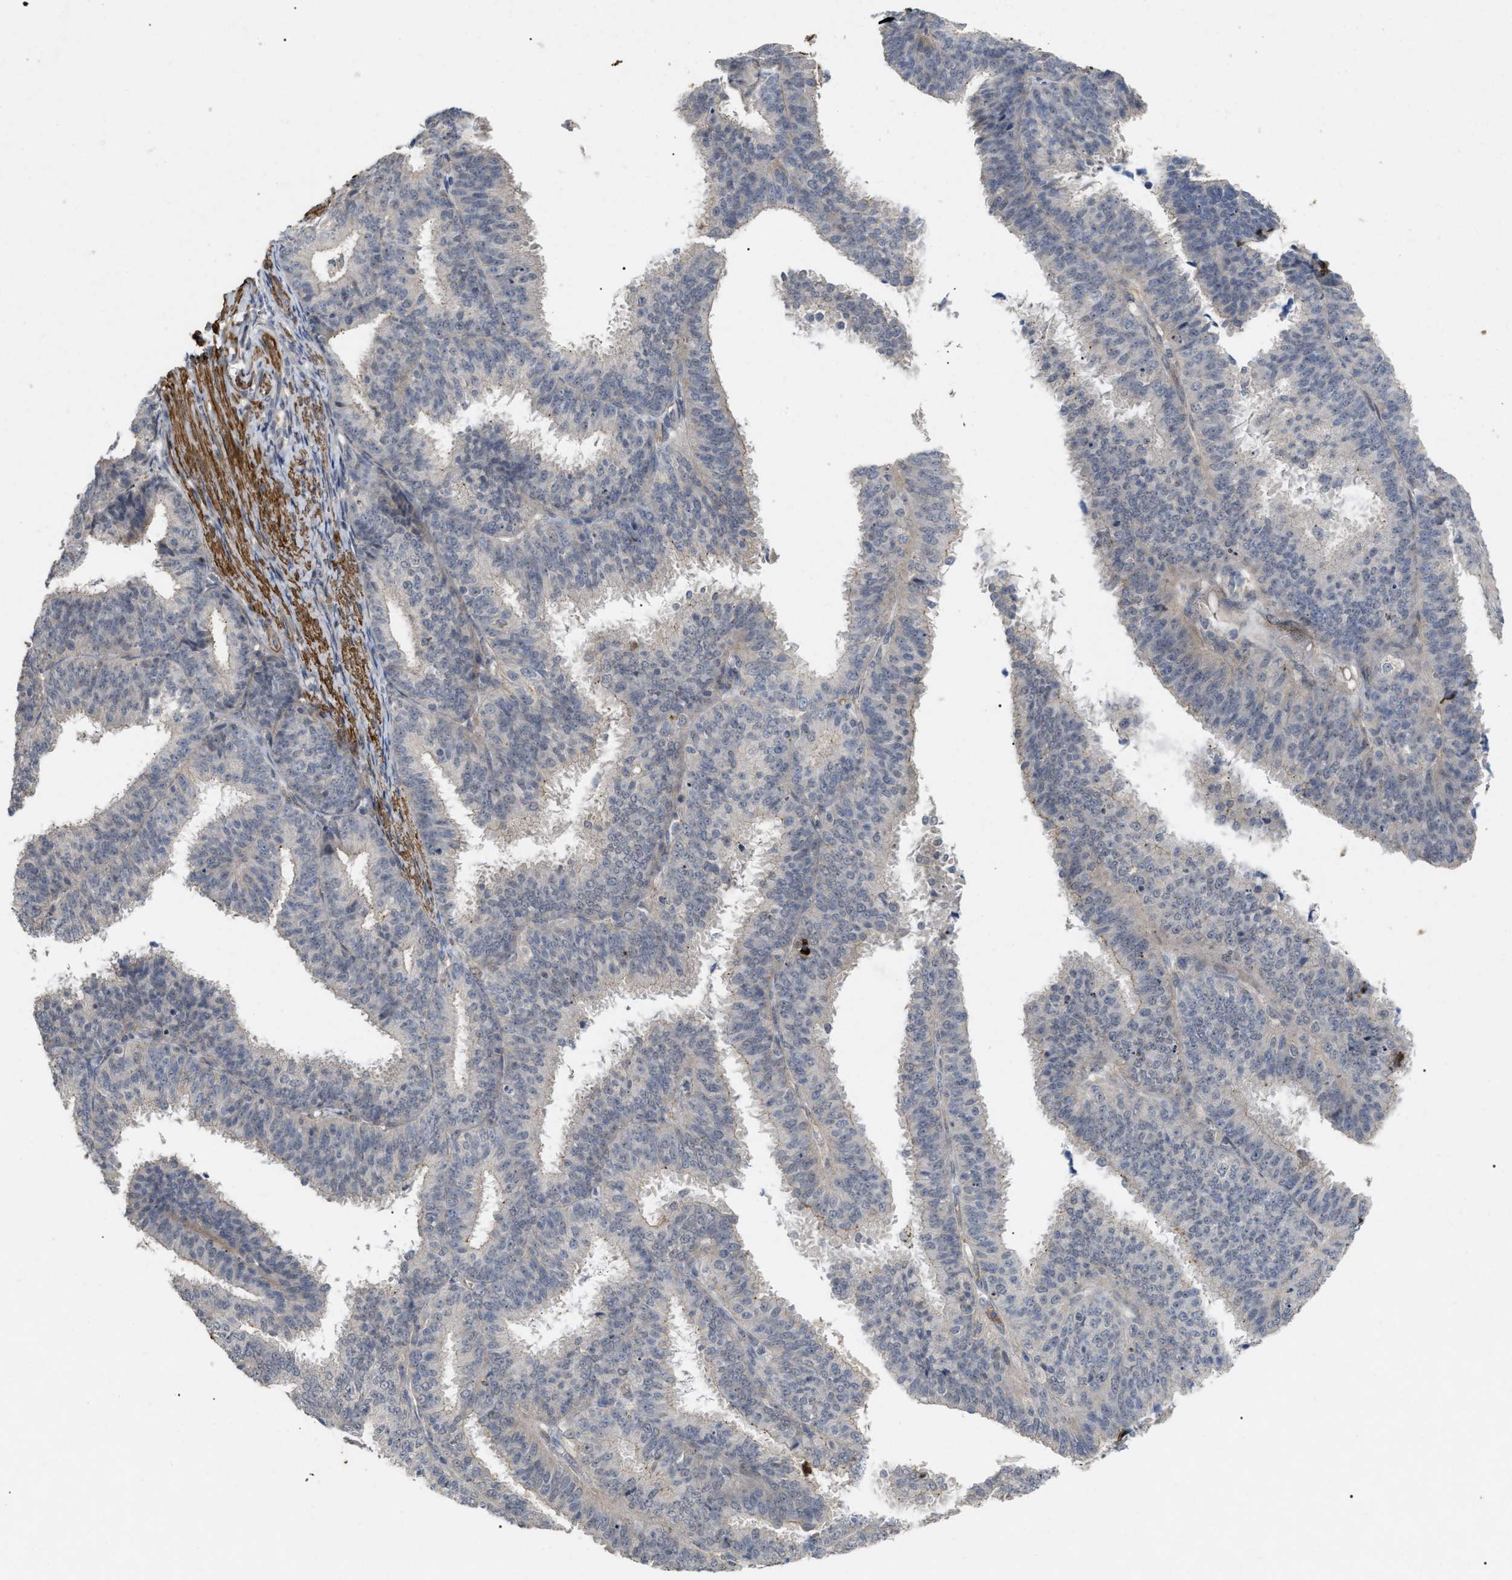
{"staining": {"intensity": "weak", "quantity": "<25%", "location": "cytoplasmic/membranous"}, "tissue": "endometrial cancer", "cell_type": "Tumor cells", "image_type": "cancer", "snomed": [{"axis": "morphology", "description": "Adenocarcinoma, NOS"}, {"axis": "topography", "description": "Endometrium"}], "caption": "An immunohistochemistry (IHC) photomicrograph of endometrial cancer (adenocarcinoma) is shown. There is no staining in tumor cells of endometrial cancer (adenocarcinoma). The staining was performed using DAB to visualize the protein expression in brown, while the nuclei were stained in blue with hematoxylin (Magnification: 20x).", "gene": "ST6GALNAC6", "patient": {"sex": "female", "age": 70}}